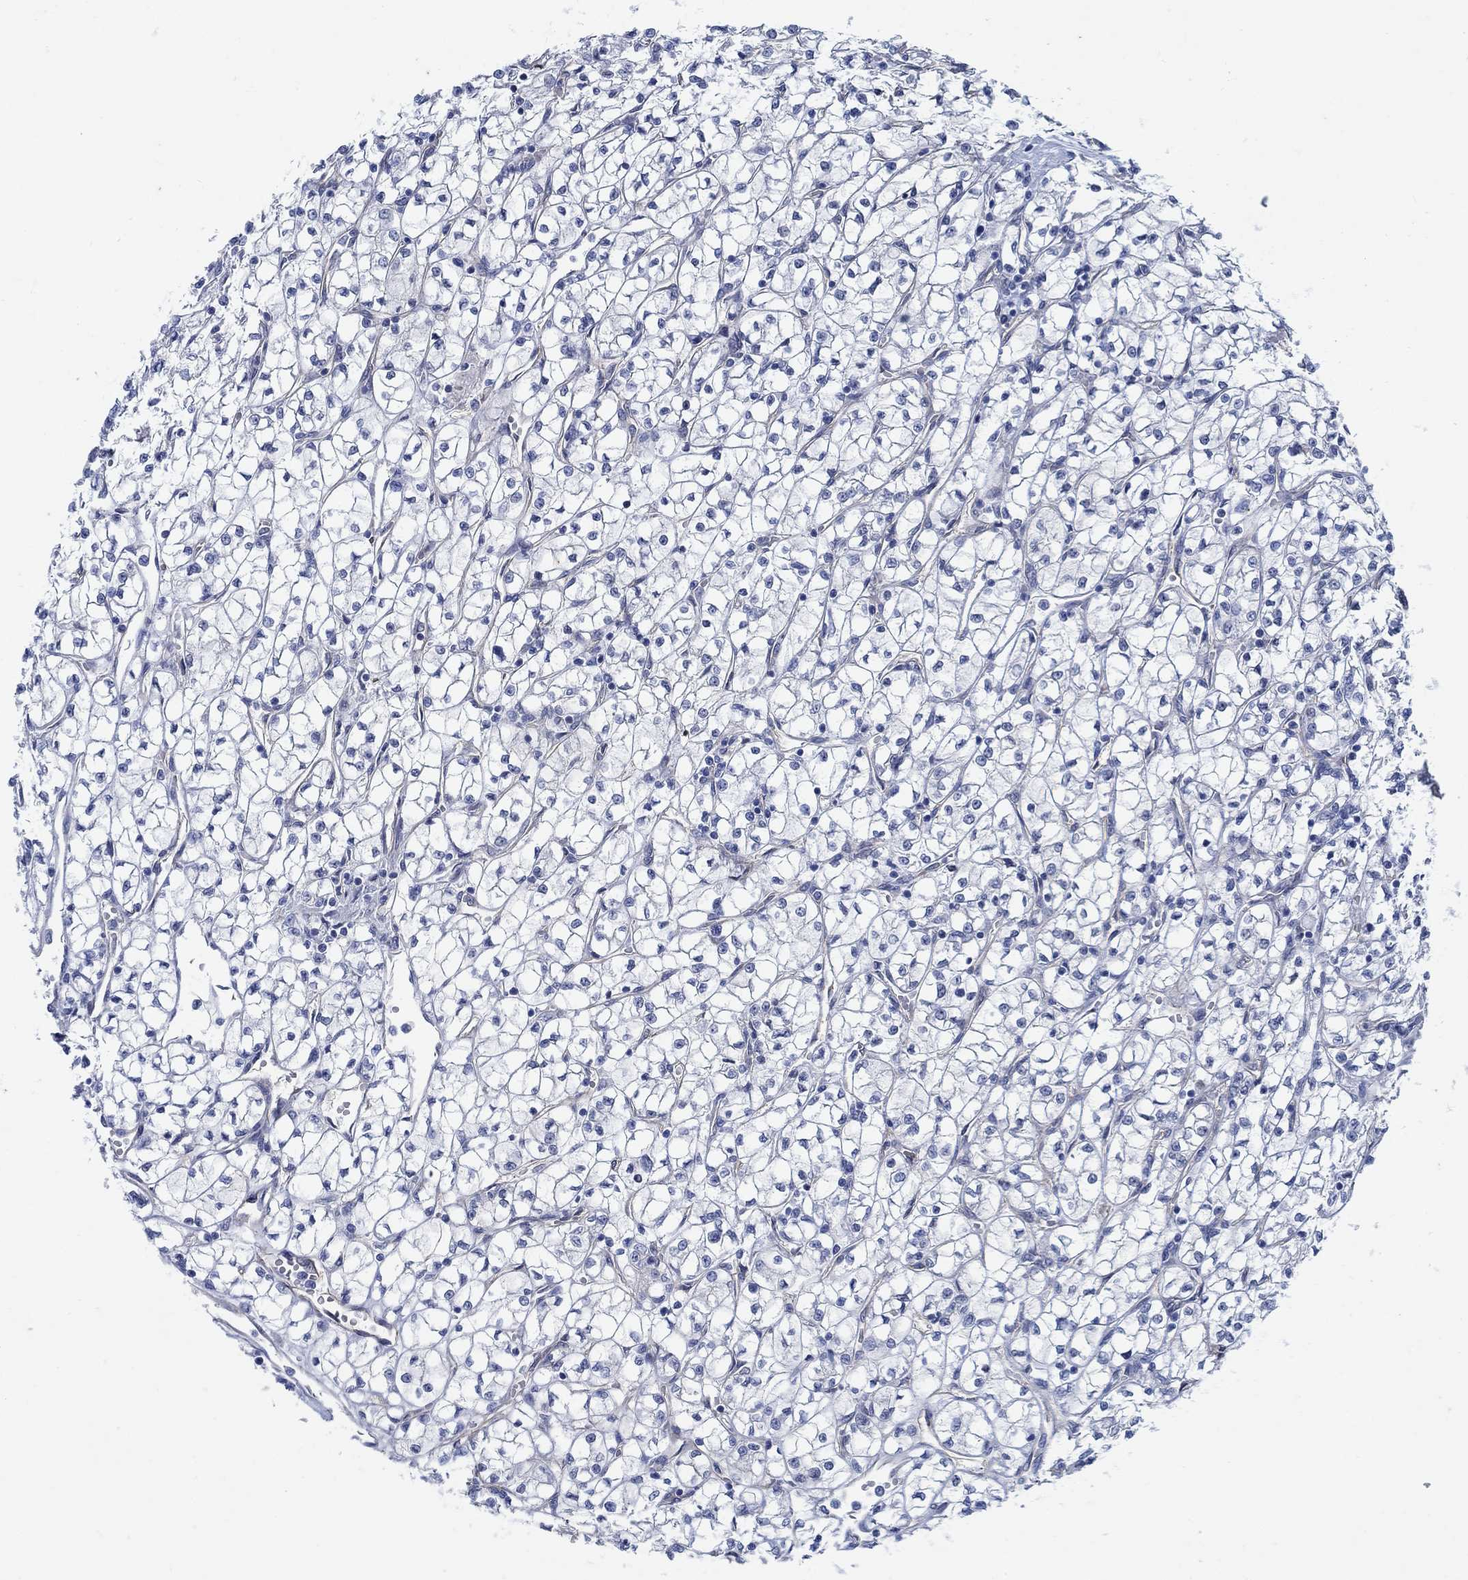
{"staining": {"intensity": "negative", "quantity": "none", "location": "none"}, "tissue": "renal cancer", "cell_type": "Tumor cells", "image_type": "cancer", "snomed": [{"axis": "morphology", "description": "Adenocarcinoma, NOS"}, {"axis": "topography", "description": "Kidney"}], "caption": "Immunohistochemistry (IHC) of renal adenocarcinoma demonstrates no staining in tumor cells.", "gene": "TMEM198", "patient": {"sex": "female", "age": 64}}